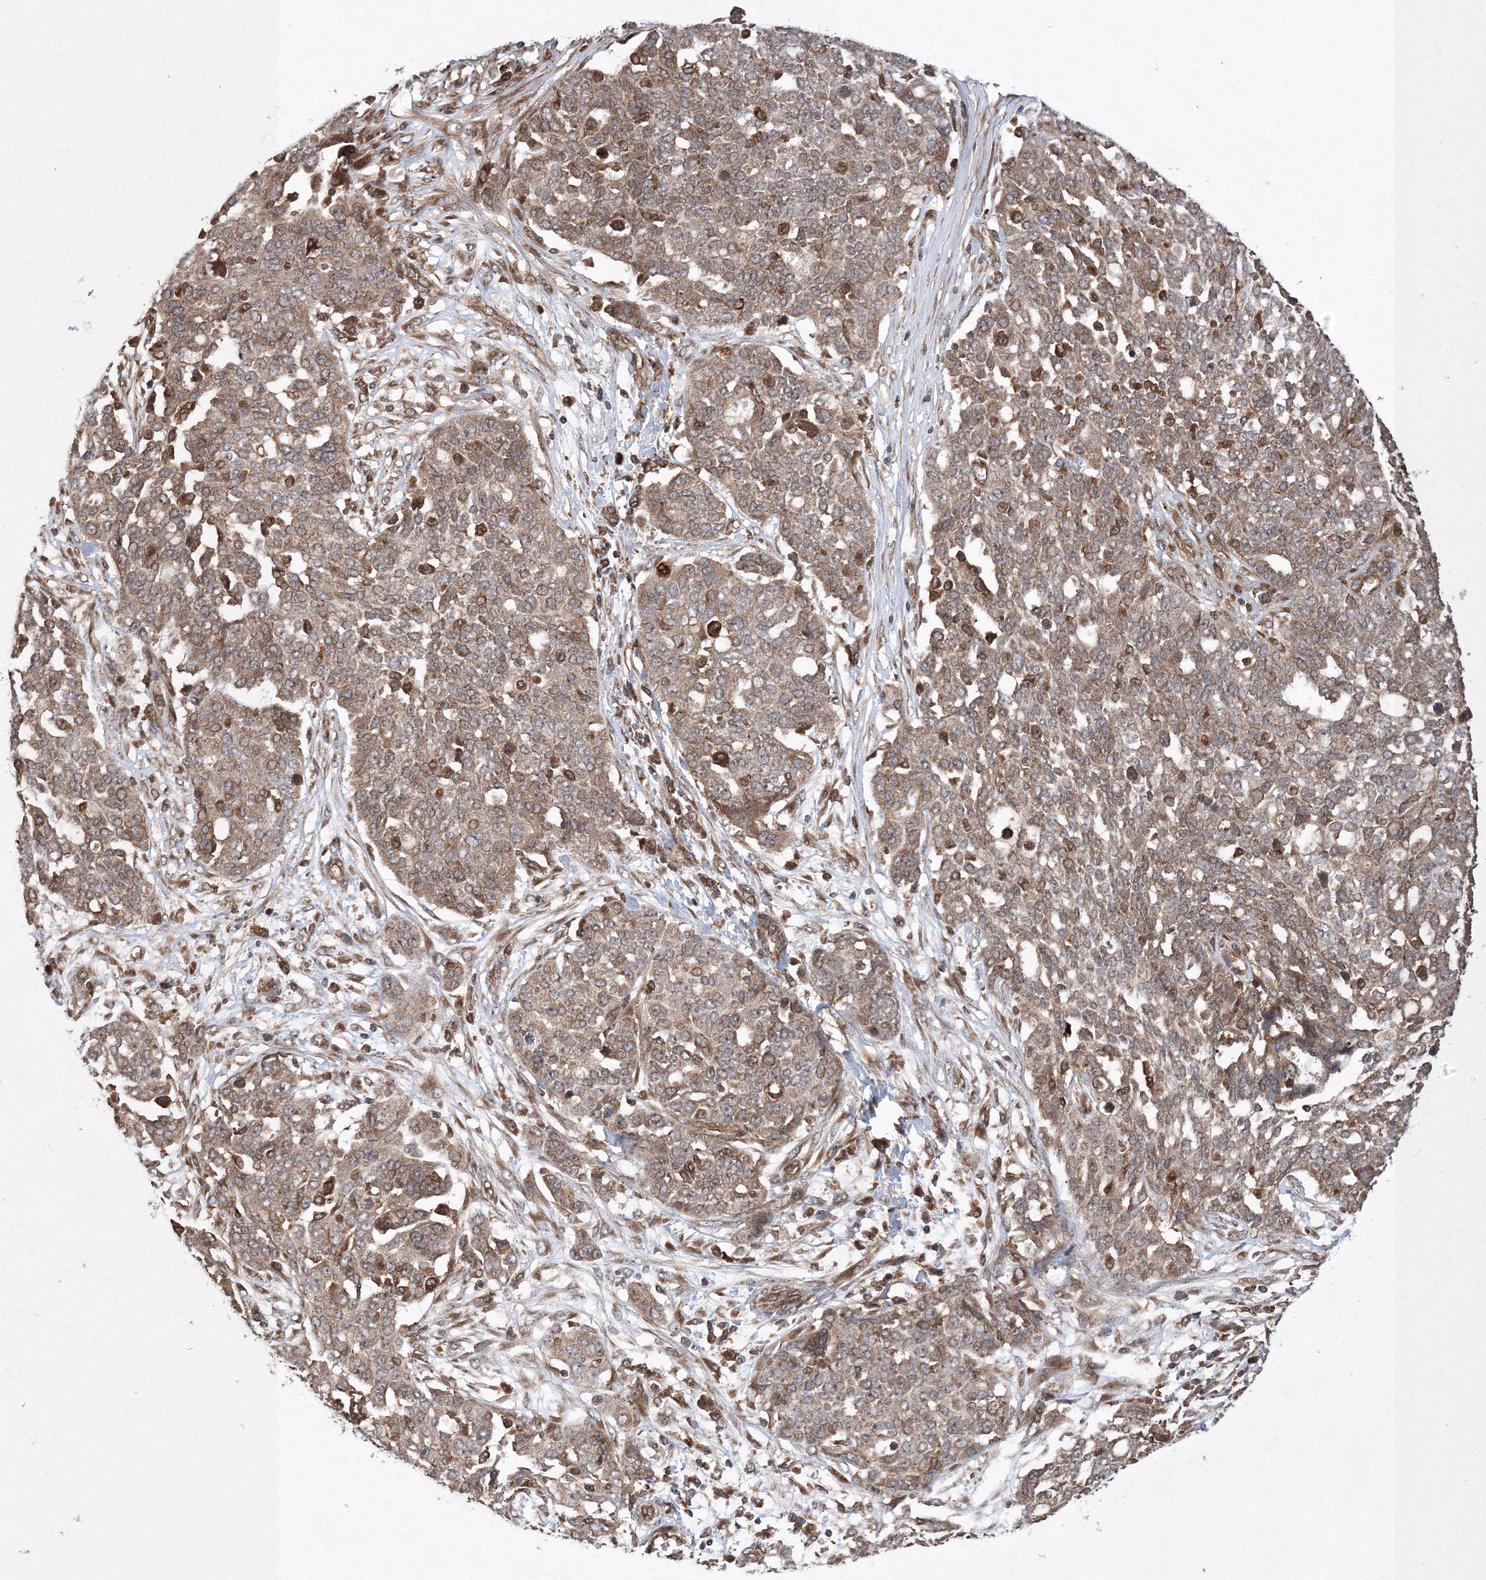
{"staining": {"intensity": "moderate", "quantity": ">75%", "location": "cytoplasmic/membranous"}, "tissue": "ovarian cancer", "cell_type": "Tumor cells", "image_type": "cancer", "snomed": [{"axis": "morphology", "description": "Cystadenocarcinoma, serous, NOS"}, {"axis": "topography", "description": "Soft tissue"}, {"axis": "topography", "description": "Ovary"}], "caption": "A medium amount of moderate cytoplasmic/membranous expression is present in about >75% of tumor cells in serous cystadenocarcinoma (ovarian) tissue.", "gene": "ATG3", "patient": {"sex": "female", "age": 57}}